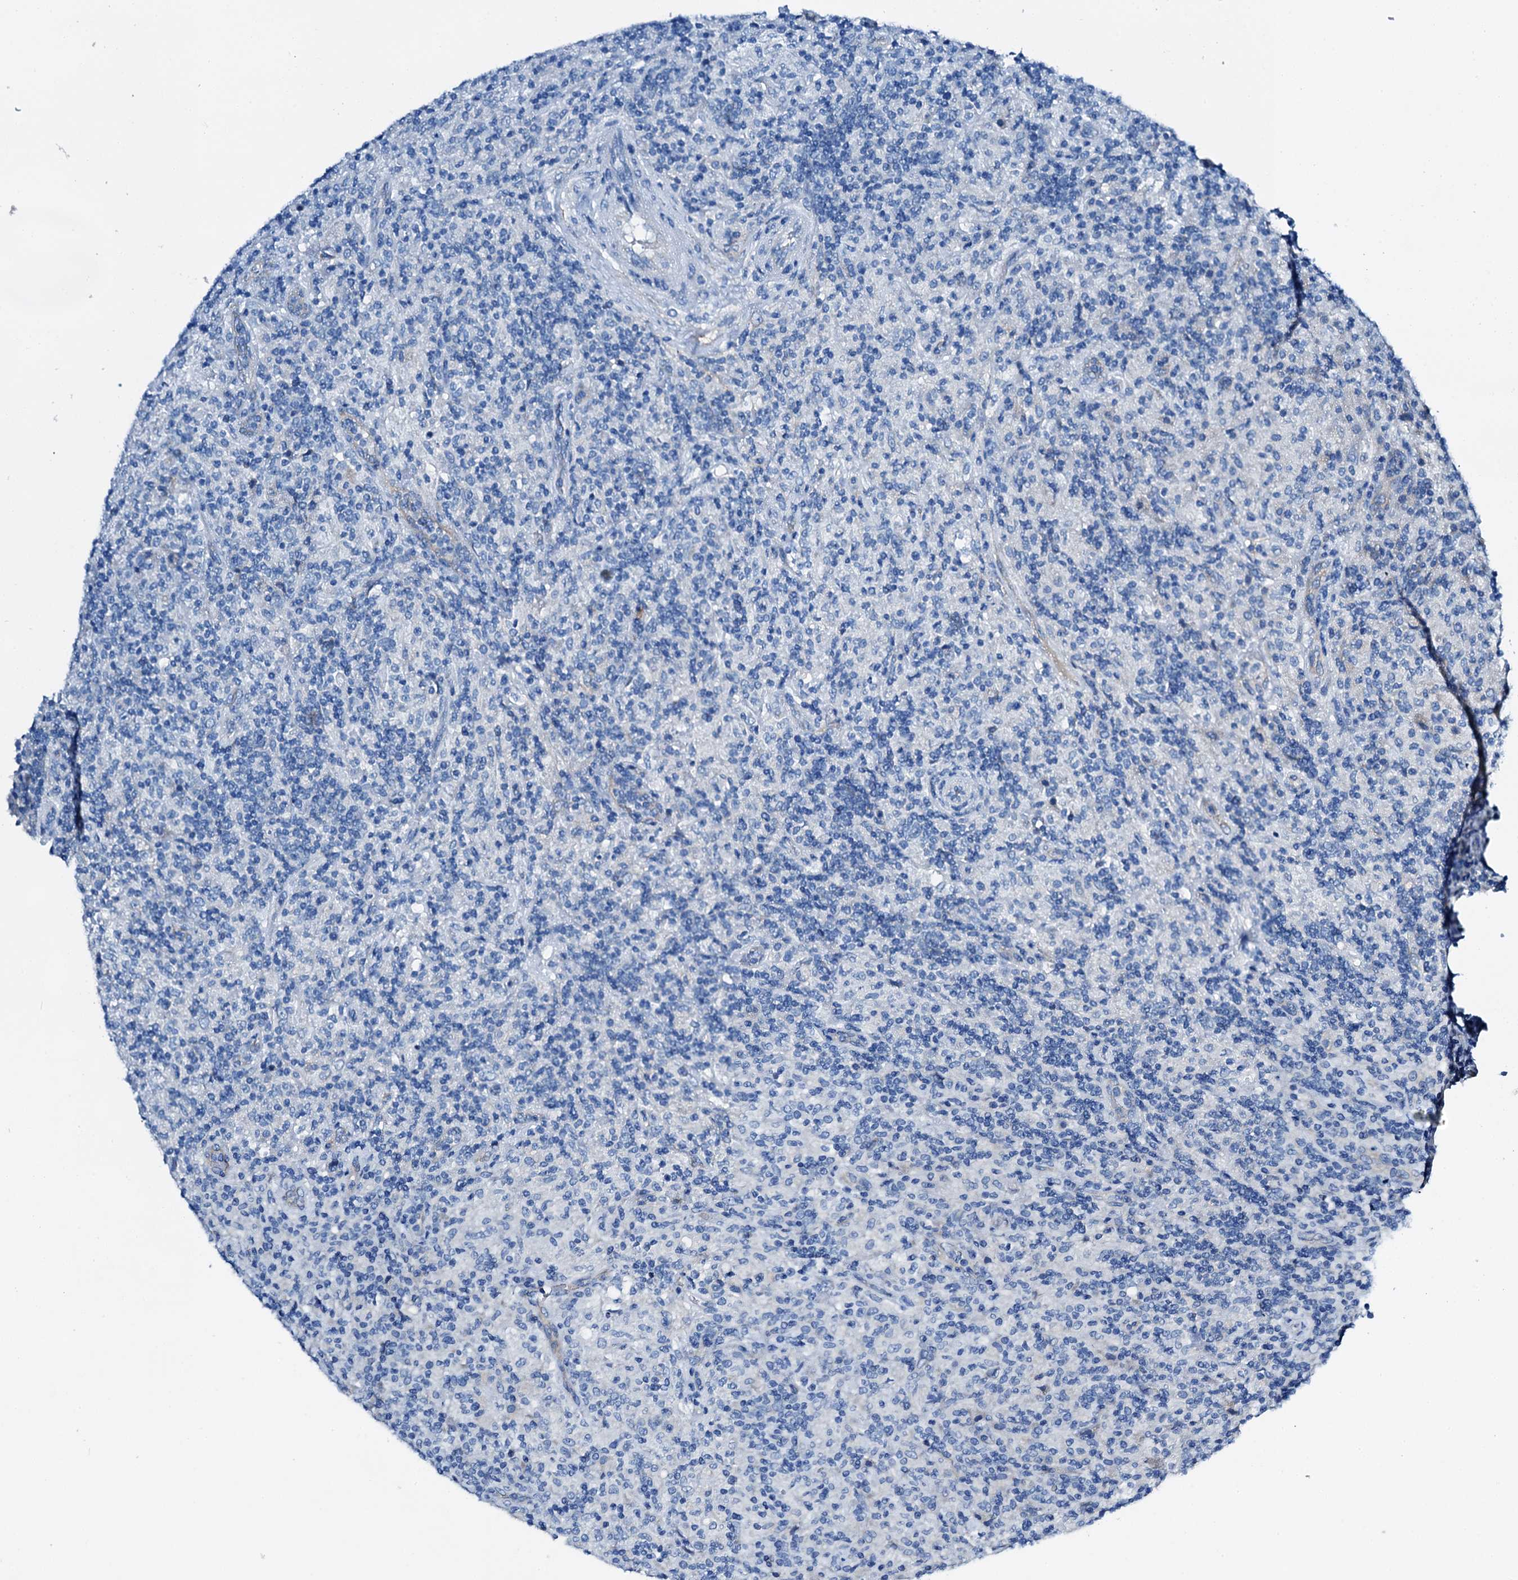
{"staining": {"intensity": "negative", "quantity": "none", "location": "none"}, "tissue": "lymphoma", "cell_type": "Tumor cells", "image_type": "cancer", "snomed": [{"axis": "morphology", "description": "Hodgkin's disease, NOS"}, {"axis": "topography", "description": "Lymph node"}], "caption": "Immunohistochemical staining of human lymphoma demonstrates no significant positivity in tumor cells.", "gene": "C1QTNF4", "patient": {"sex": "male", "age": 70}}